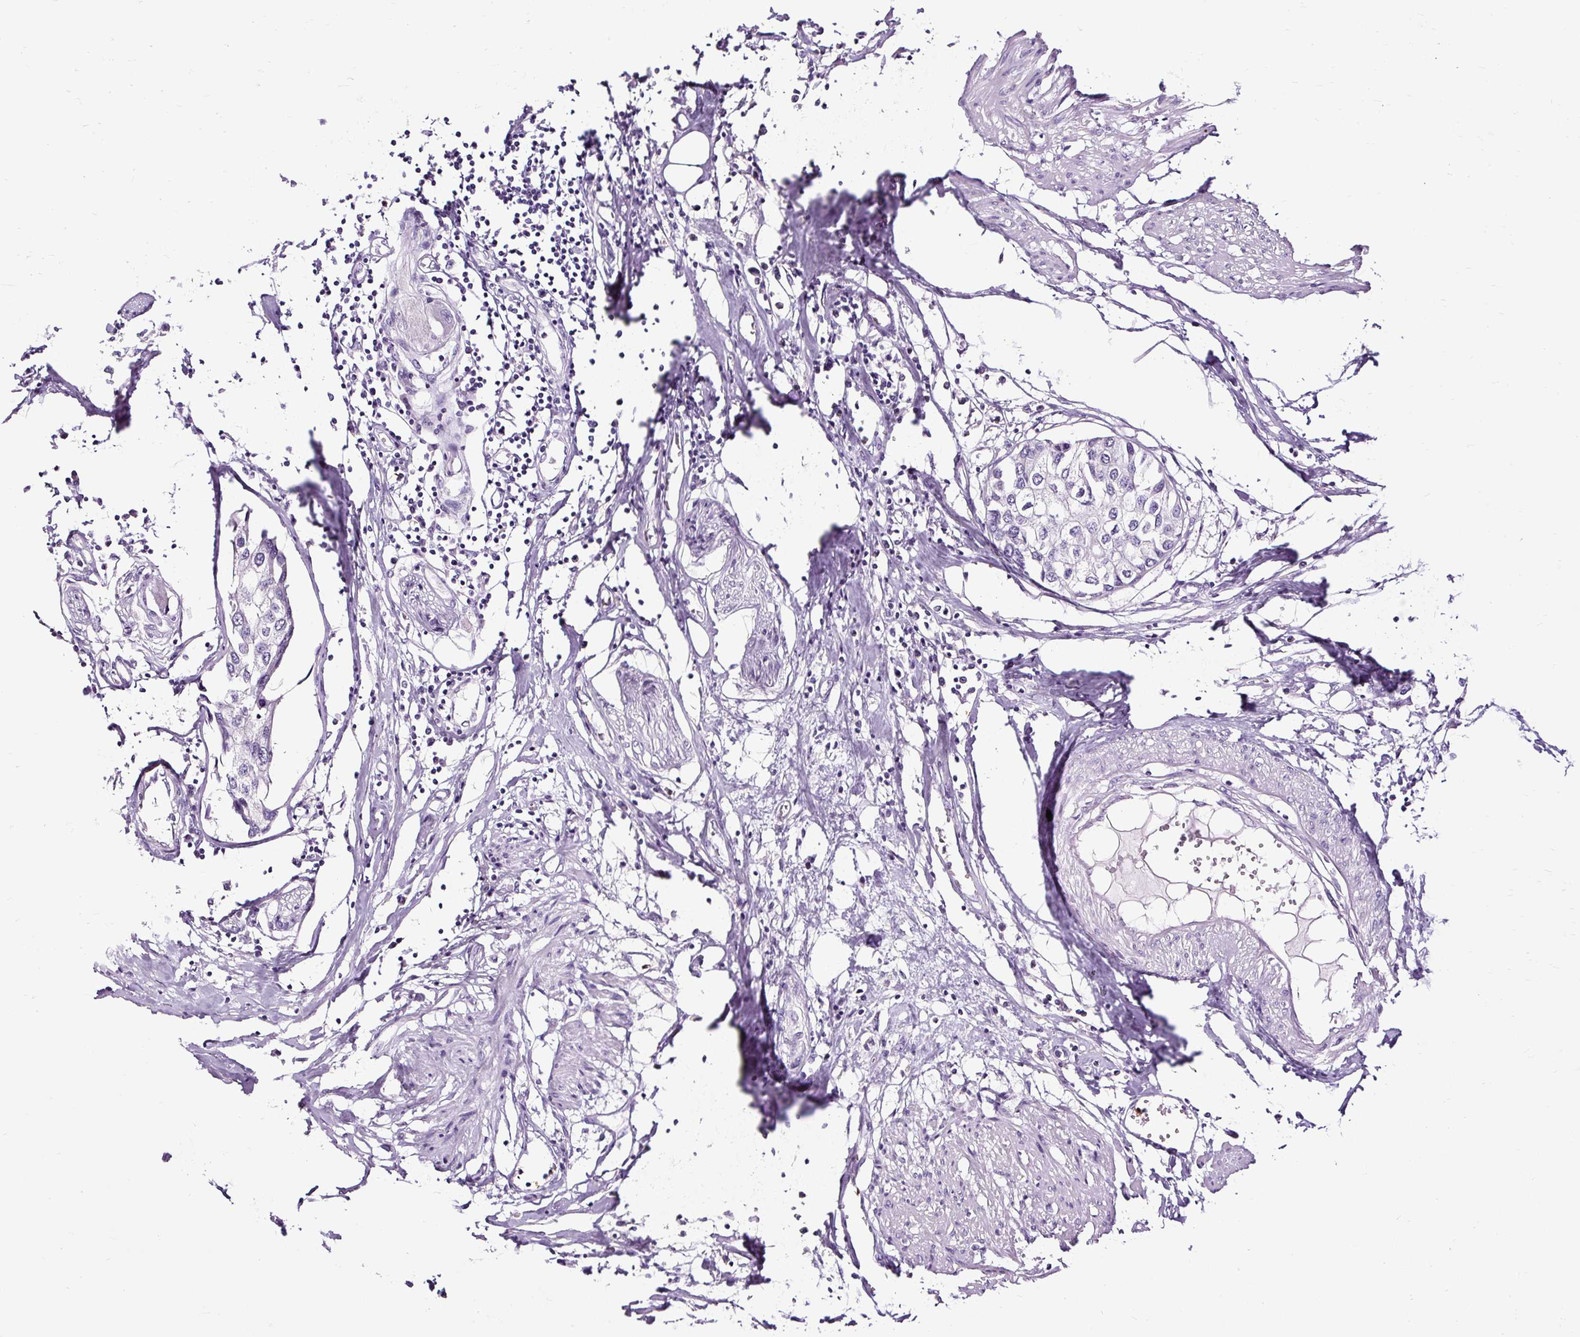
{"staining": {"intensity": "negative", "quantity": "none", "location": "none"}, "tissue": "urothelial cancer", "cell_type": "Tumor cells", "image_type": "cancer", "snomed": [{"axis": "morphology", "description": "Urothelial carcinoma, High grade"}, {"axis": "topography", "description": "Urinary bladder"}], "caption": "IHC histopathology image of neoplastic tissue: human urothelial cancer stained with DAB (3,3'-diaminobenzidine) exhibits no significant protein expression in tumor cells.", "gene": "SLC7A8", "patient": {"sex": "male", "age": 64}}